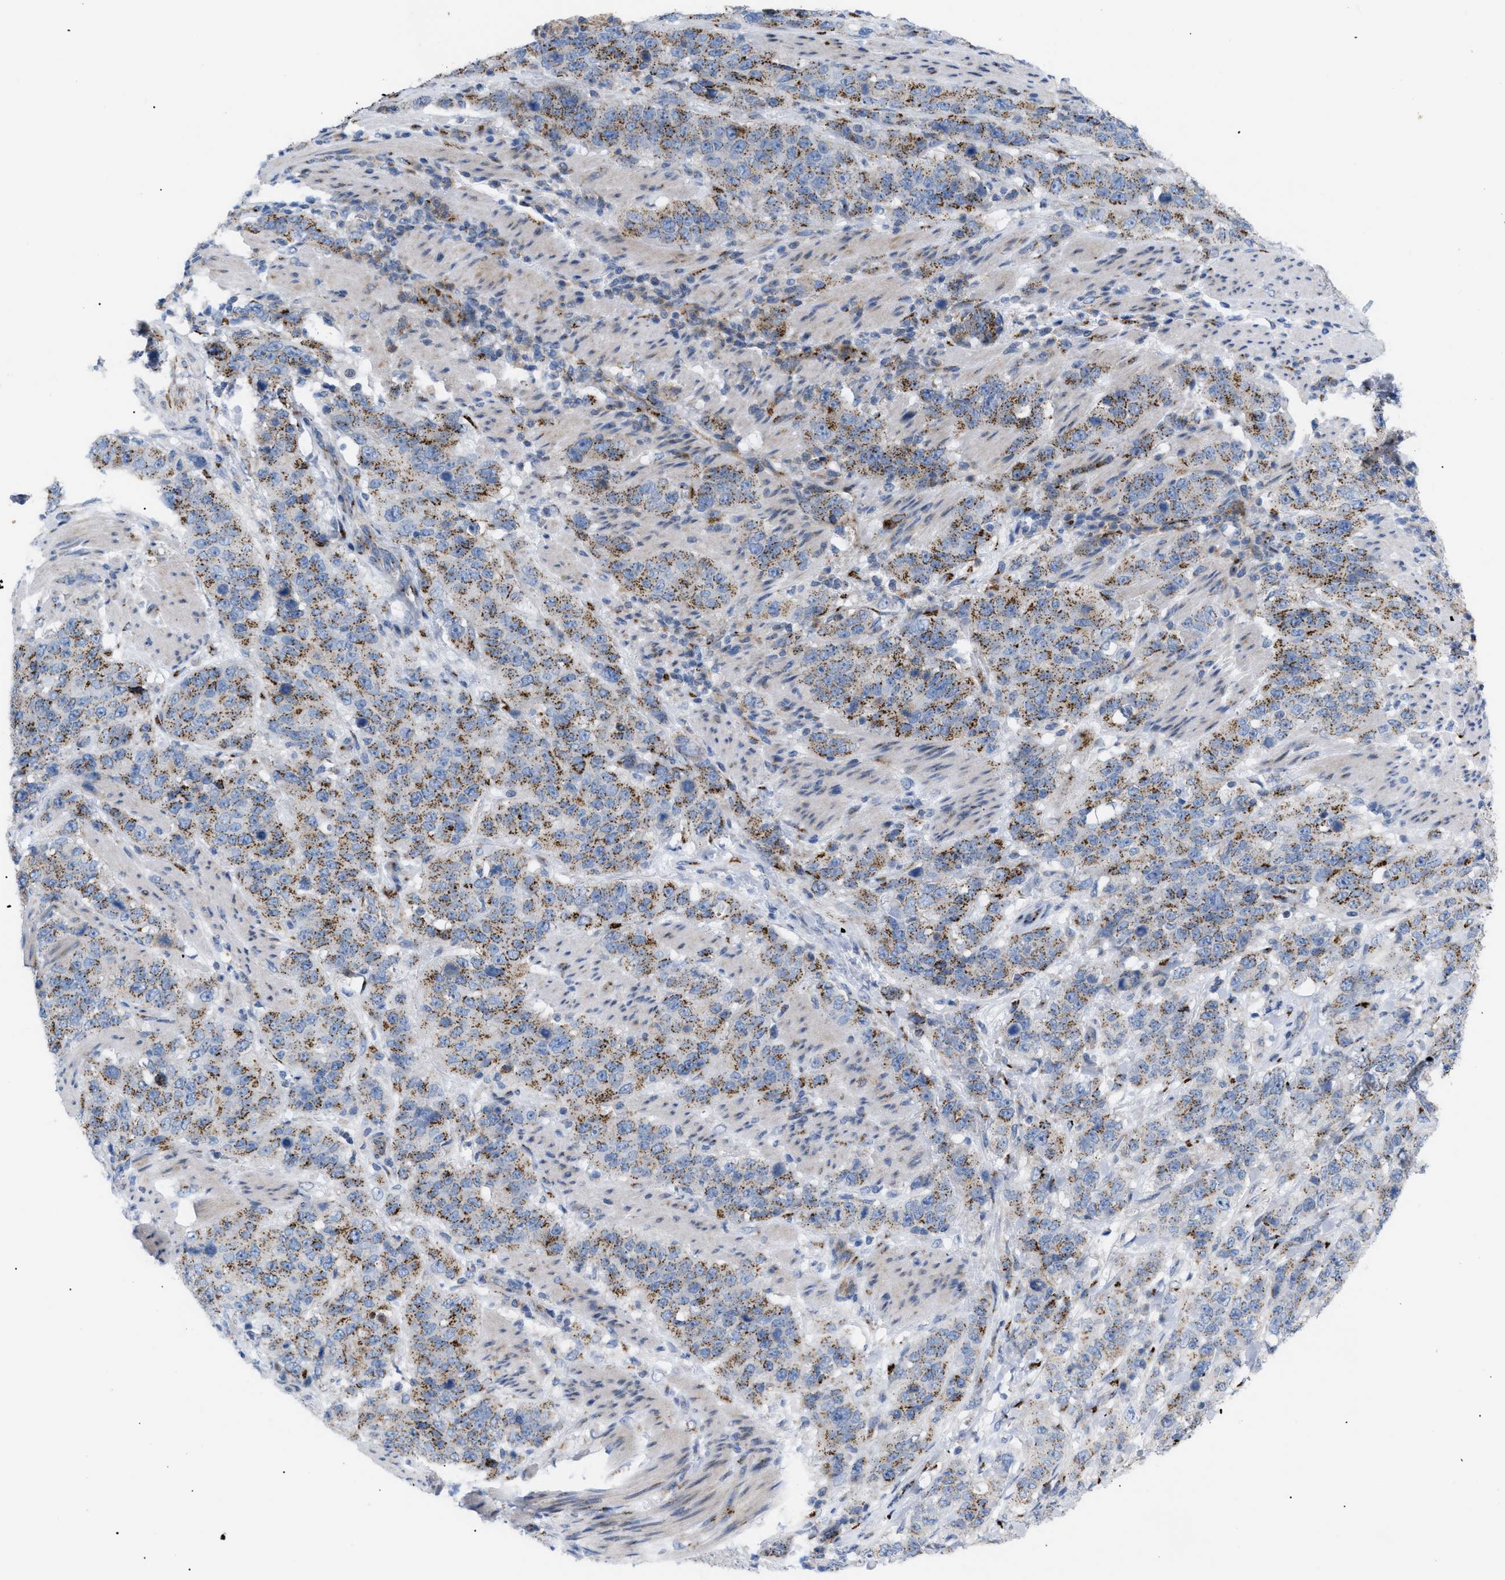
{"staining": {"intensity": "moderate", "quantity": ">75%", "location": "cytoplasmic/membranous"}, "tissue": "stomach cancer", "cell_type": "Tumor cells", "image_type": "cancer", "snomed": [{"axis": "morphology", "description": "Adenocarcinoma, NOS"}, {"axis": "topography", "description": "Stomach"}], "caption": "Protein staining demonstrates moderate cytoplasmic/membranous staining in approximately >75% of tumor cells in stomach cancer (adenocarcinoma).", "gene": "TMEM17", "patient": {"sex": "male", "age": 48}}